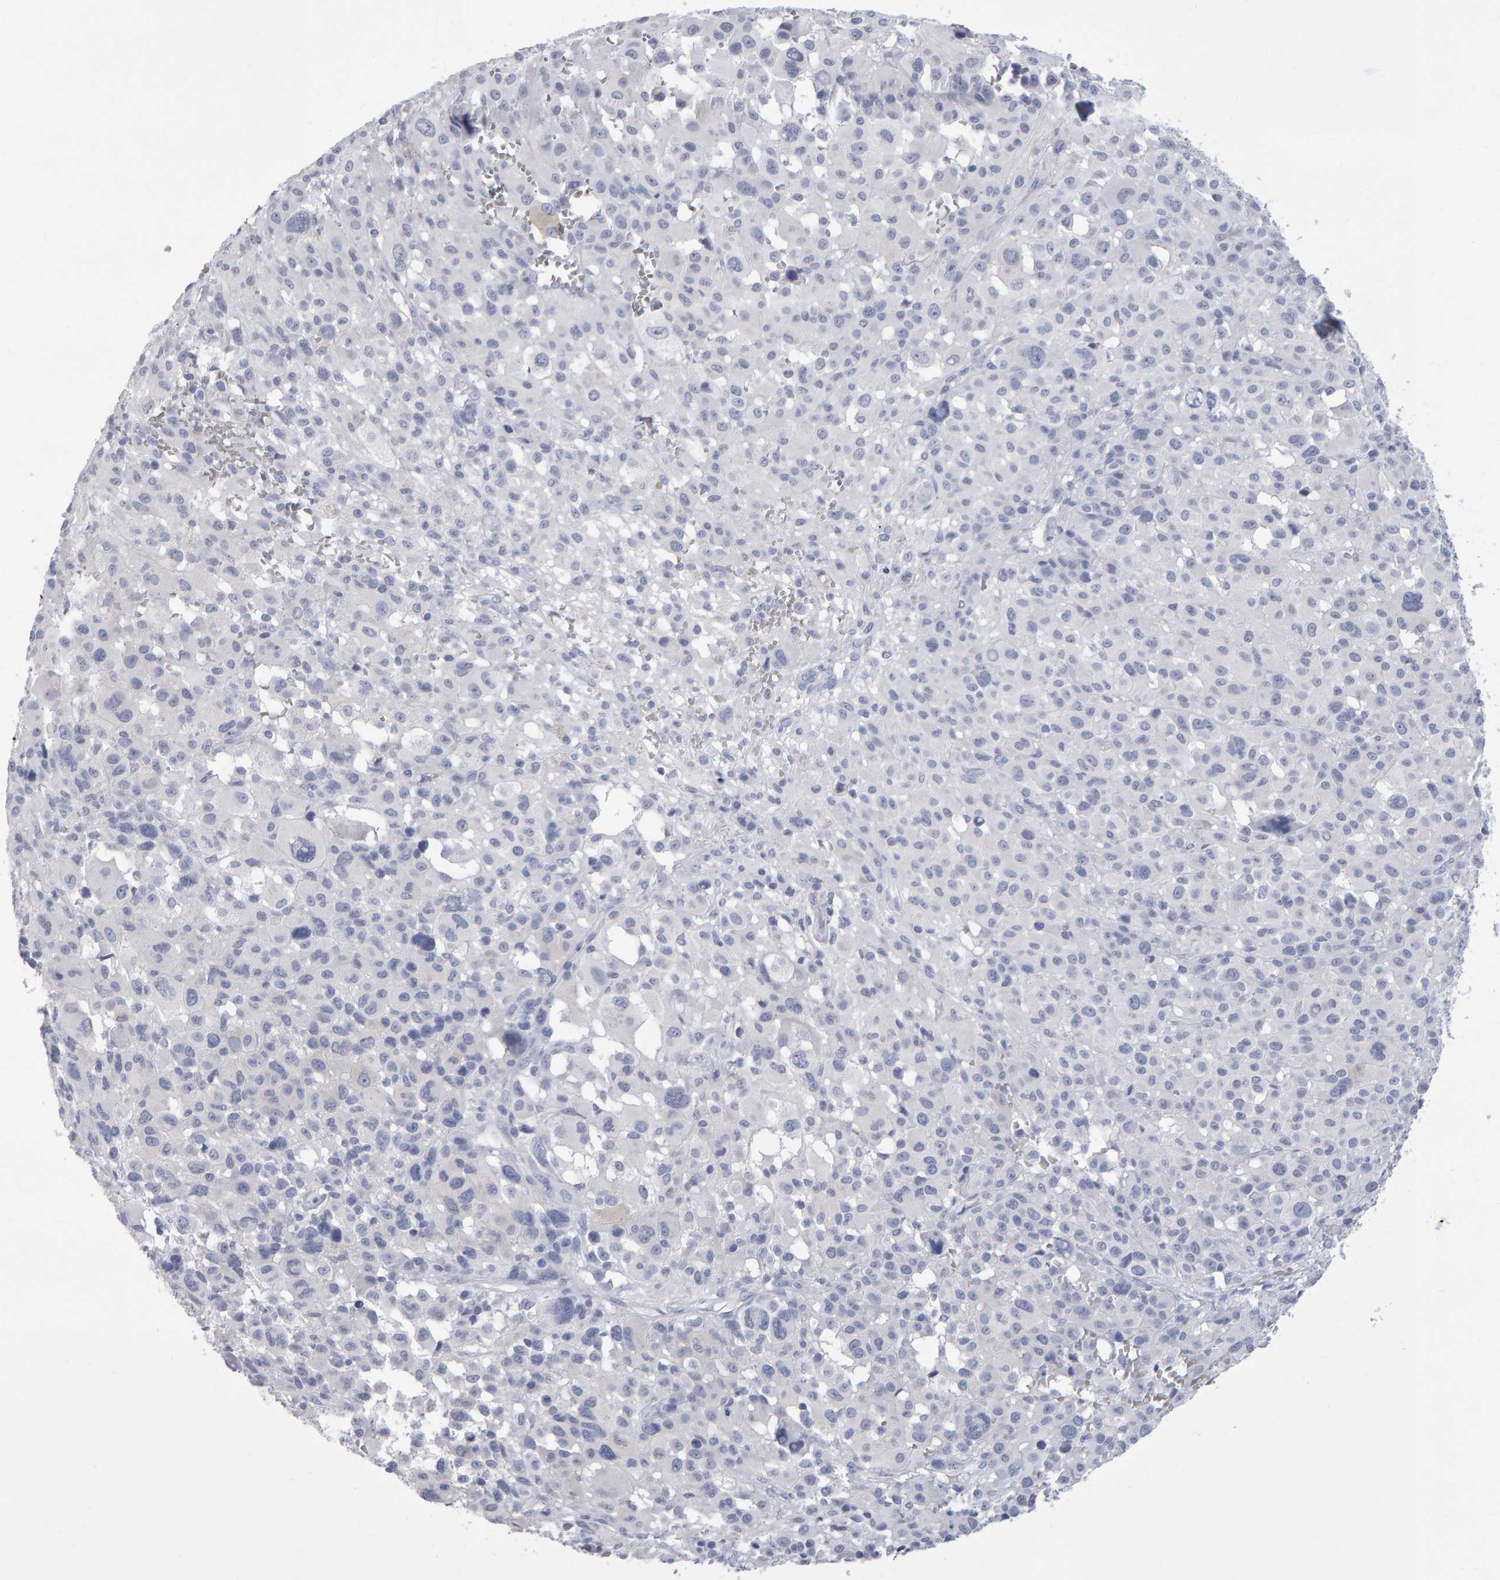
{"staining": {"intensity": "negative", "quantity": "none", "location": "none"}, "tissue": "melanoma", "cell_type": "Tumor cells", "image_type": "cancer", "snomed": [{"axis": "morphology", "description": "Malignant melanoma, Metastatic site"}, {"axis": "topography", "description": "Skin"}], "caption": "Immunohistochemistry (IHC) photomicrograph of neoplastic tissue: human malignant melanoma (metastatic site) stained with DAB exhibits no significant protein staining in tumor cells.", "gene": "NCDN", "patient": {"sex": "female", "age": 74}}